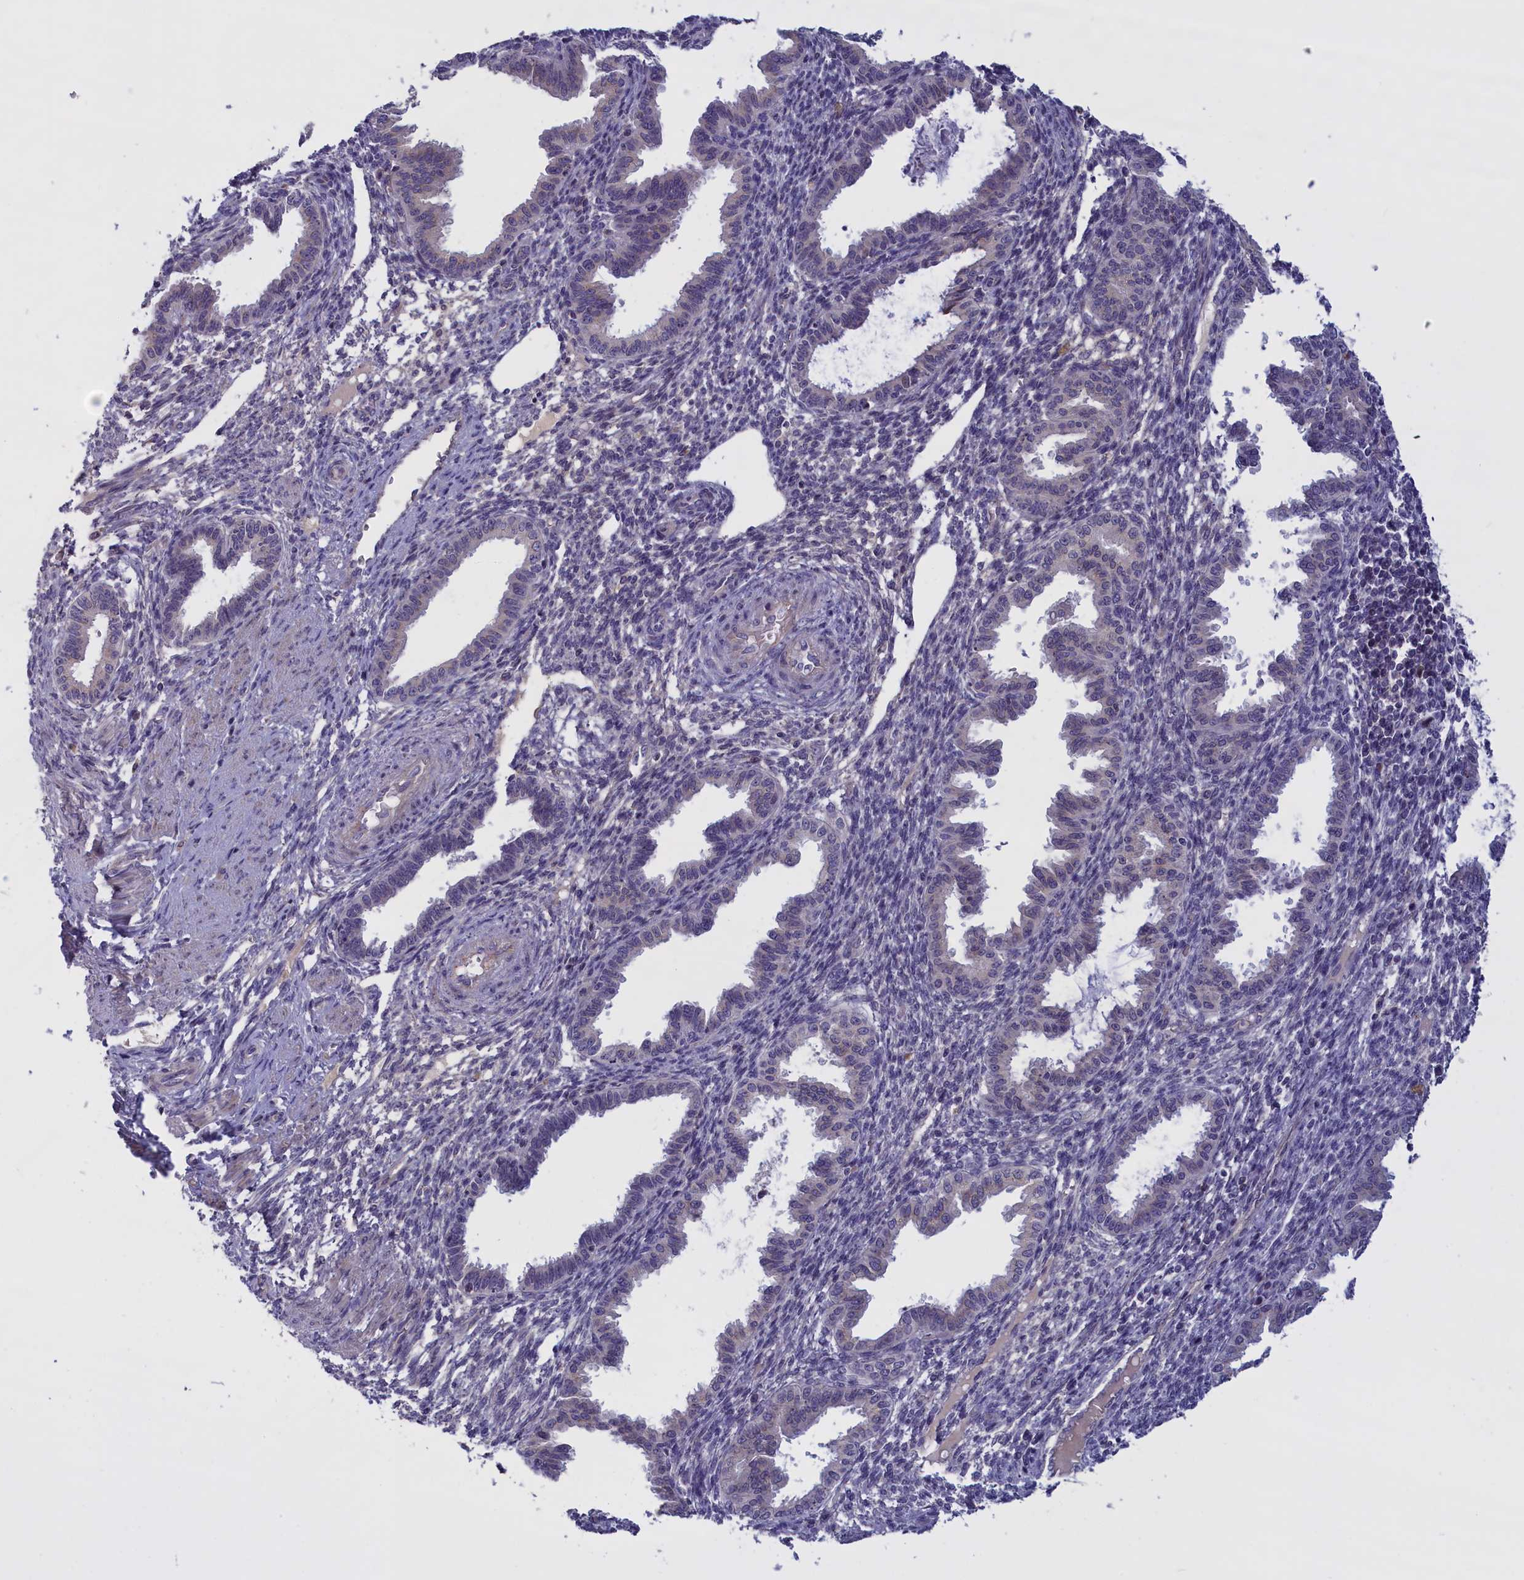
{"staining": {"intensity": "negative", "quantity": "none", "location": "none"}, "tissue": "endometrium", "cell_type": "Cells in endometrial stroma", "image_type": "normal", "snomed": [{"axis": "morphology", "description": "Normal tissue, NOS"}, {"axis": "topography", "description": "Endometrium"}], "caption": "This is a photomicrograph of IHC staining of normal endometrium, which shows no staining in cells in endometrial stroma. Brightfield microscopy of IHC stained with DAB (3,3'-diaminobenzidine) (brown) and hematoxylin (blue), captured at high magnification.", "gene": "IGFALS", "patient": {"sex": "female", "age": 33}}